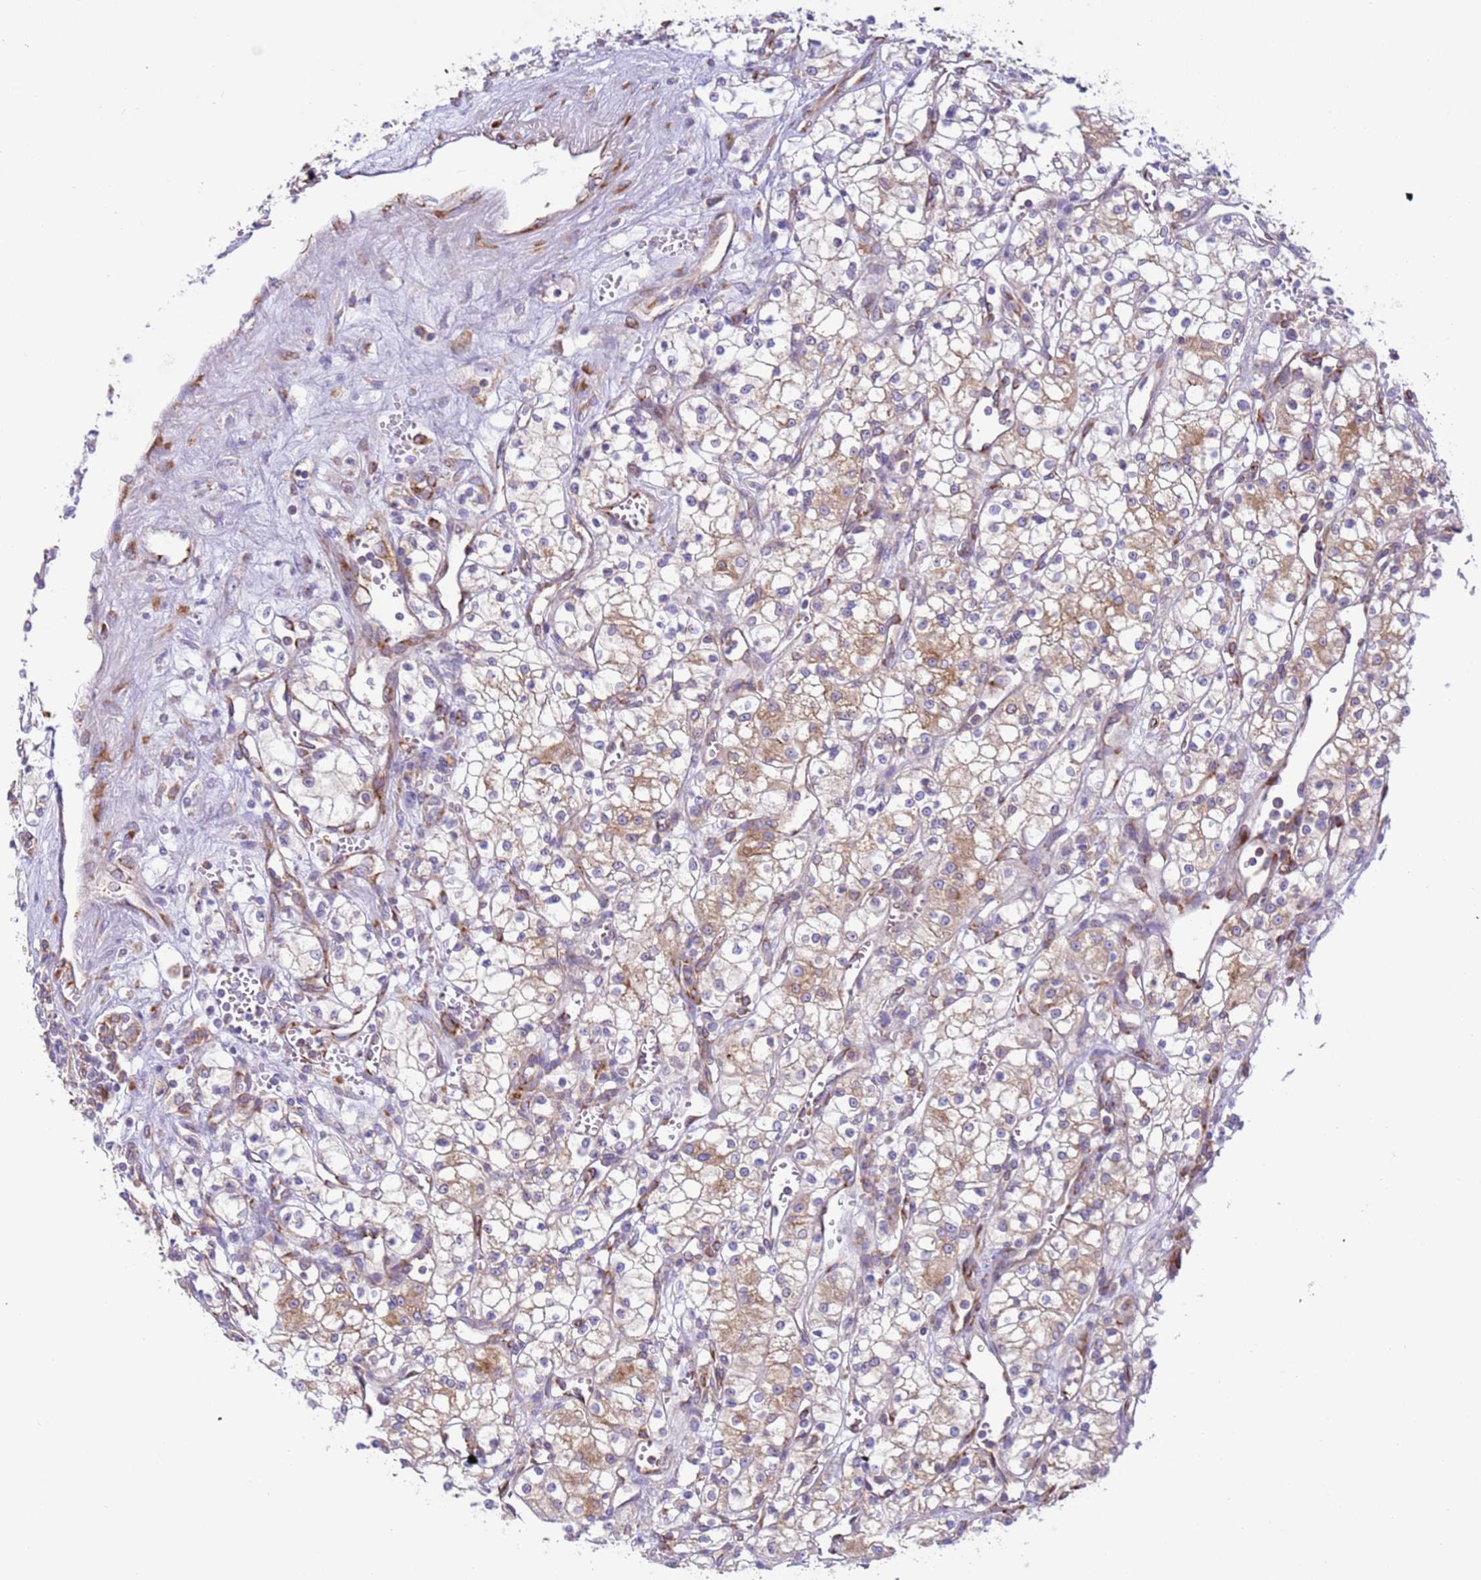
{"staining": {"intensity": "weak", "quantity": "25%-75%", "location": "cytoplasmic/membranous"}, "tissue": "renal cancer", "cell_type": "Tumor cells", "image_type": "cancer", "snomed": [{"axis": "morphology", "description": "Adenocarcinoma, NOS"}, {"axis": "topography", "description": "Kidney"}], "caption": "Renal cancer (adenocarcinoma) stained with a brown dye shows weak cytoplasmic/membranous positive expression in approximately 25%-75% of tumor cells.", "gene": "VARS1", "patient": {"sex": "male", "age": 59}}